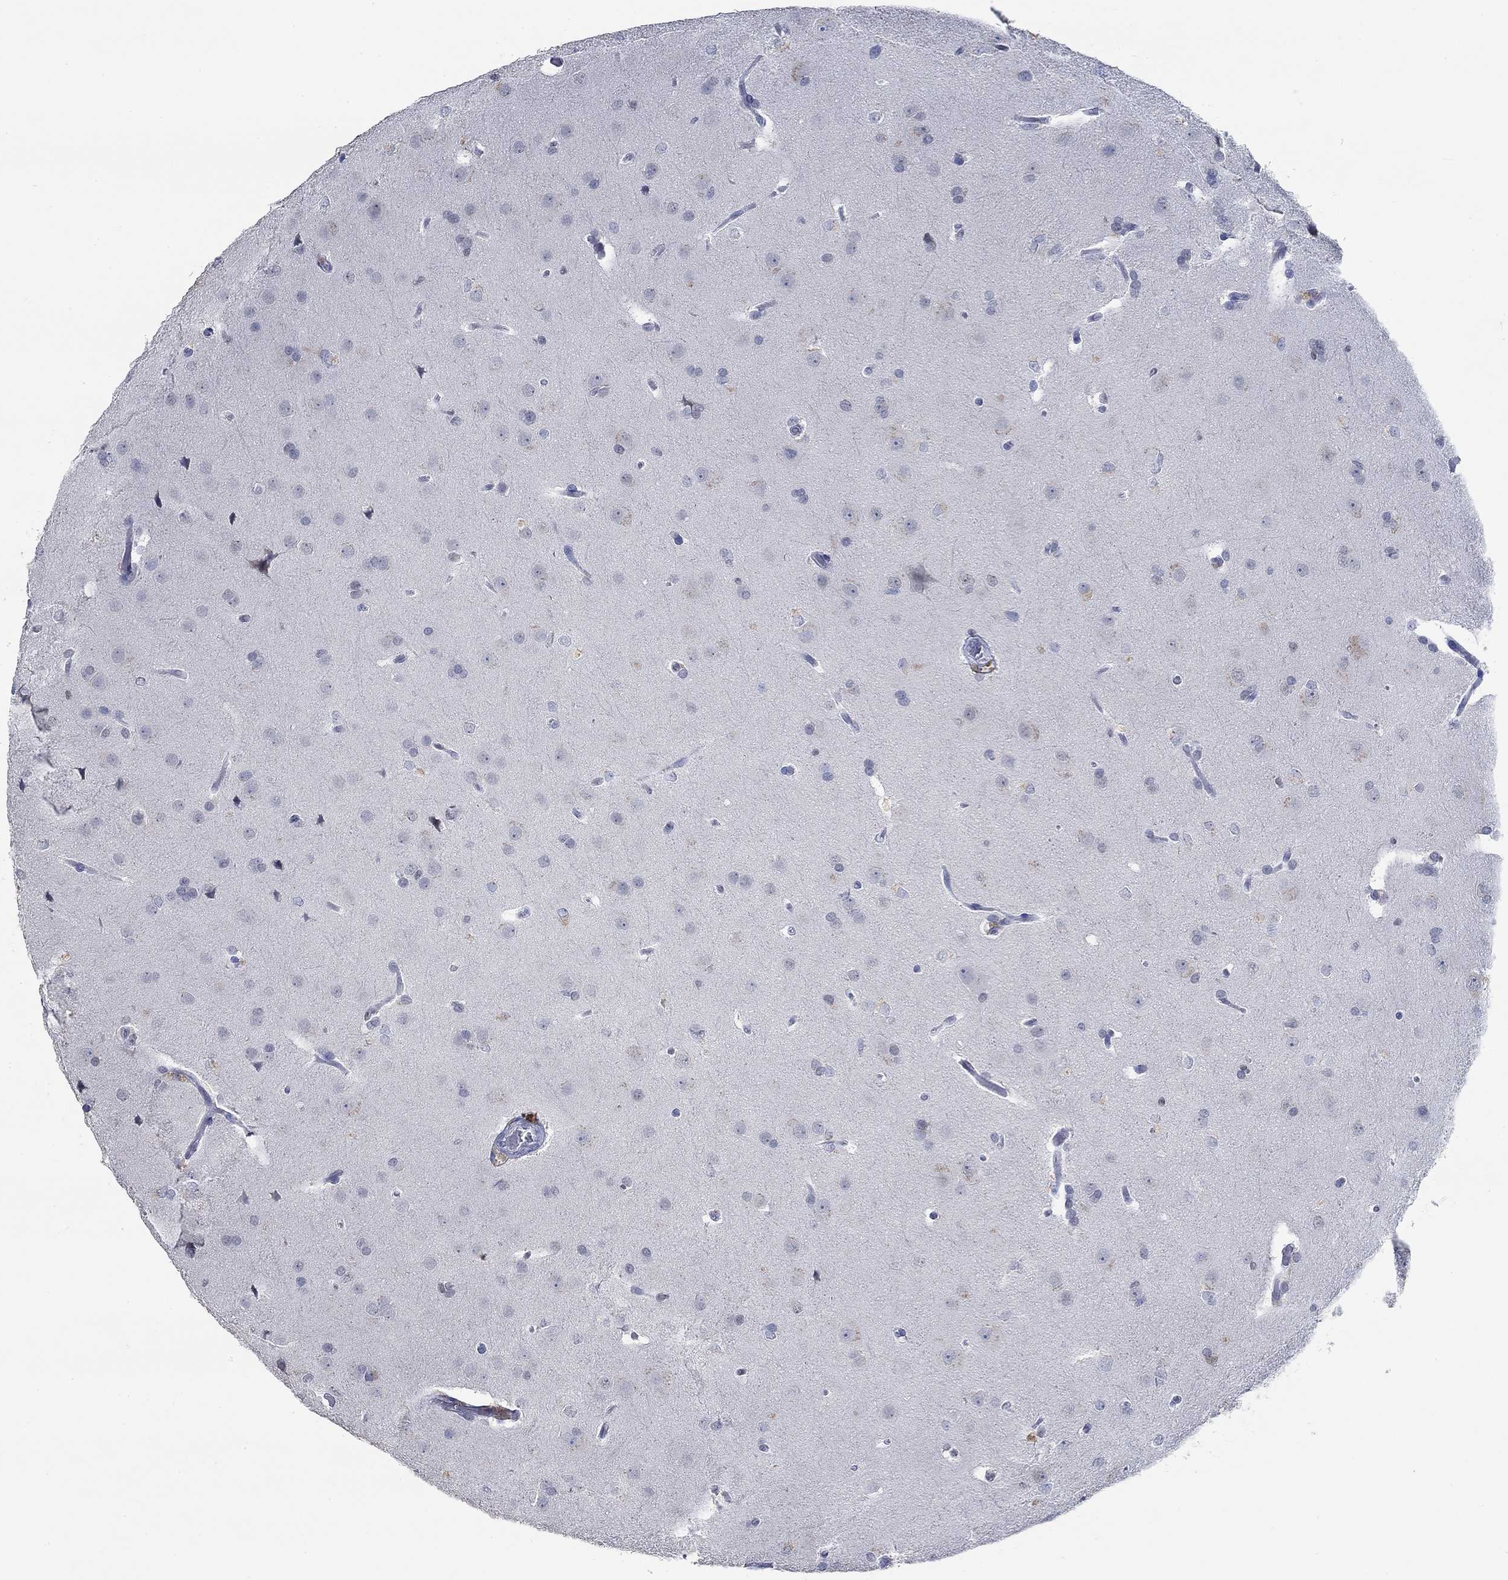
{"staining": {"intensity": "negative", "quantity": "none", "location": "none"}, "tissue": "glioma", "cell_type": "Tumor cells", "image_type": "cancer", "snomed": [{"axis": "morphology", "description": "Glioma, malignant, Low grade"}, {"axis": "topography", "description": "Brain"}], "caption": "This is an immunohistochemistry (IHC) micrograph of human glioma. There is no staining in tumor cells.", "gene": "PPP1R17", "patient": {"sex": "female", "age": 32}}